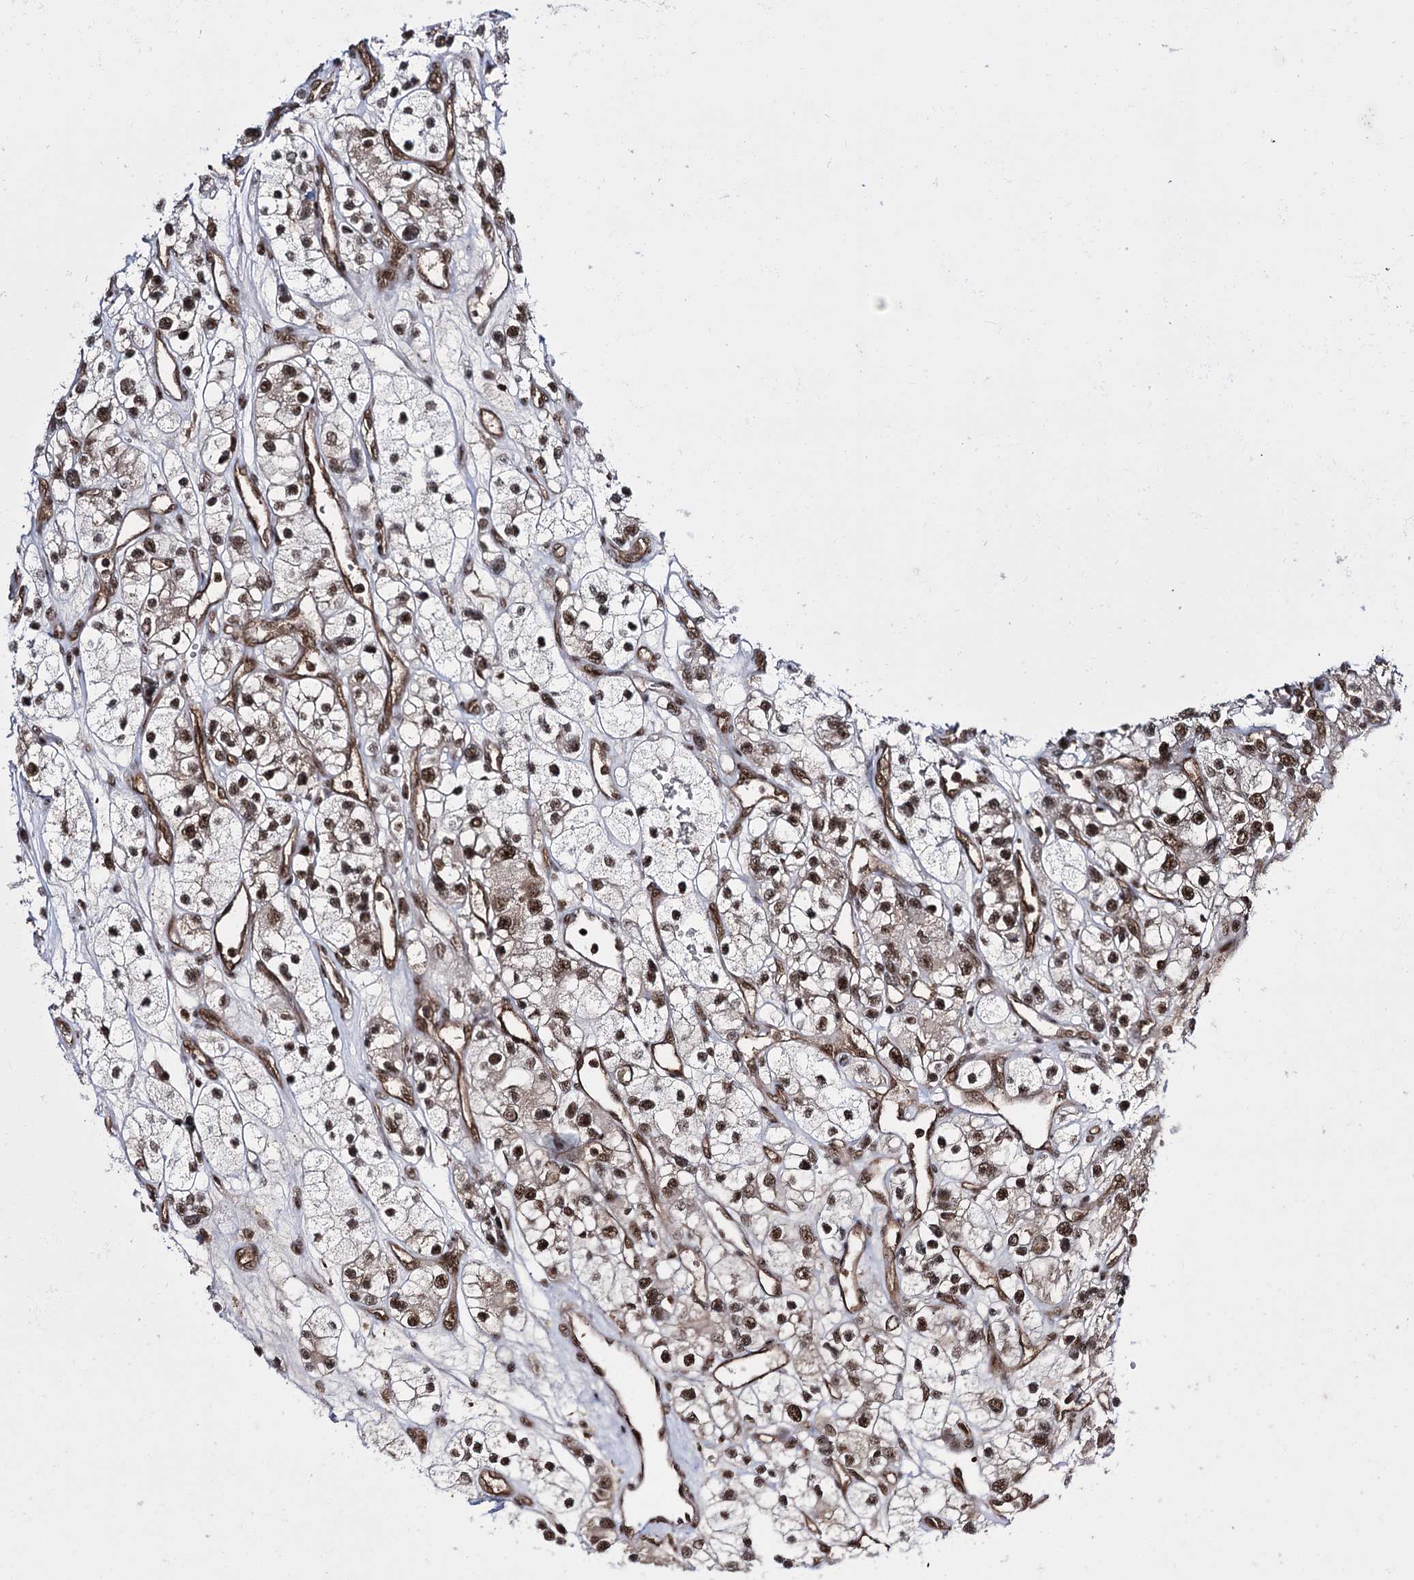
{"staining": {"intensity": "strong", "quantity": ">75%", "location": "nuclear"}, "tissue": "renal cancer", "cell_type": "Tumor cells", "image_type": "cancer", "snomed": [{"axis": "morphology", "description": "Adenocarcinoma, NOS"}, {"axis": "topography", "description": "Kidney"}], "caption": "Approximately >75% of tumor cells in renal adenocarcinoma show strong nuclear protein positivity as visualized by brown immunohistochemical staining.", "gene": "PRPF40A", "patient": {"sex": "female", "age": 57}}